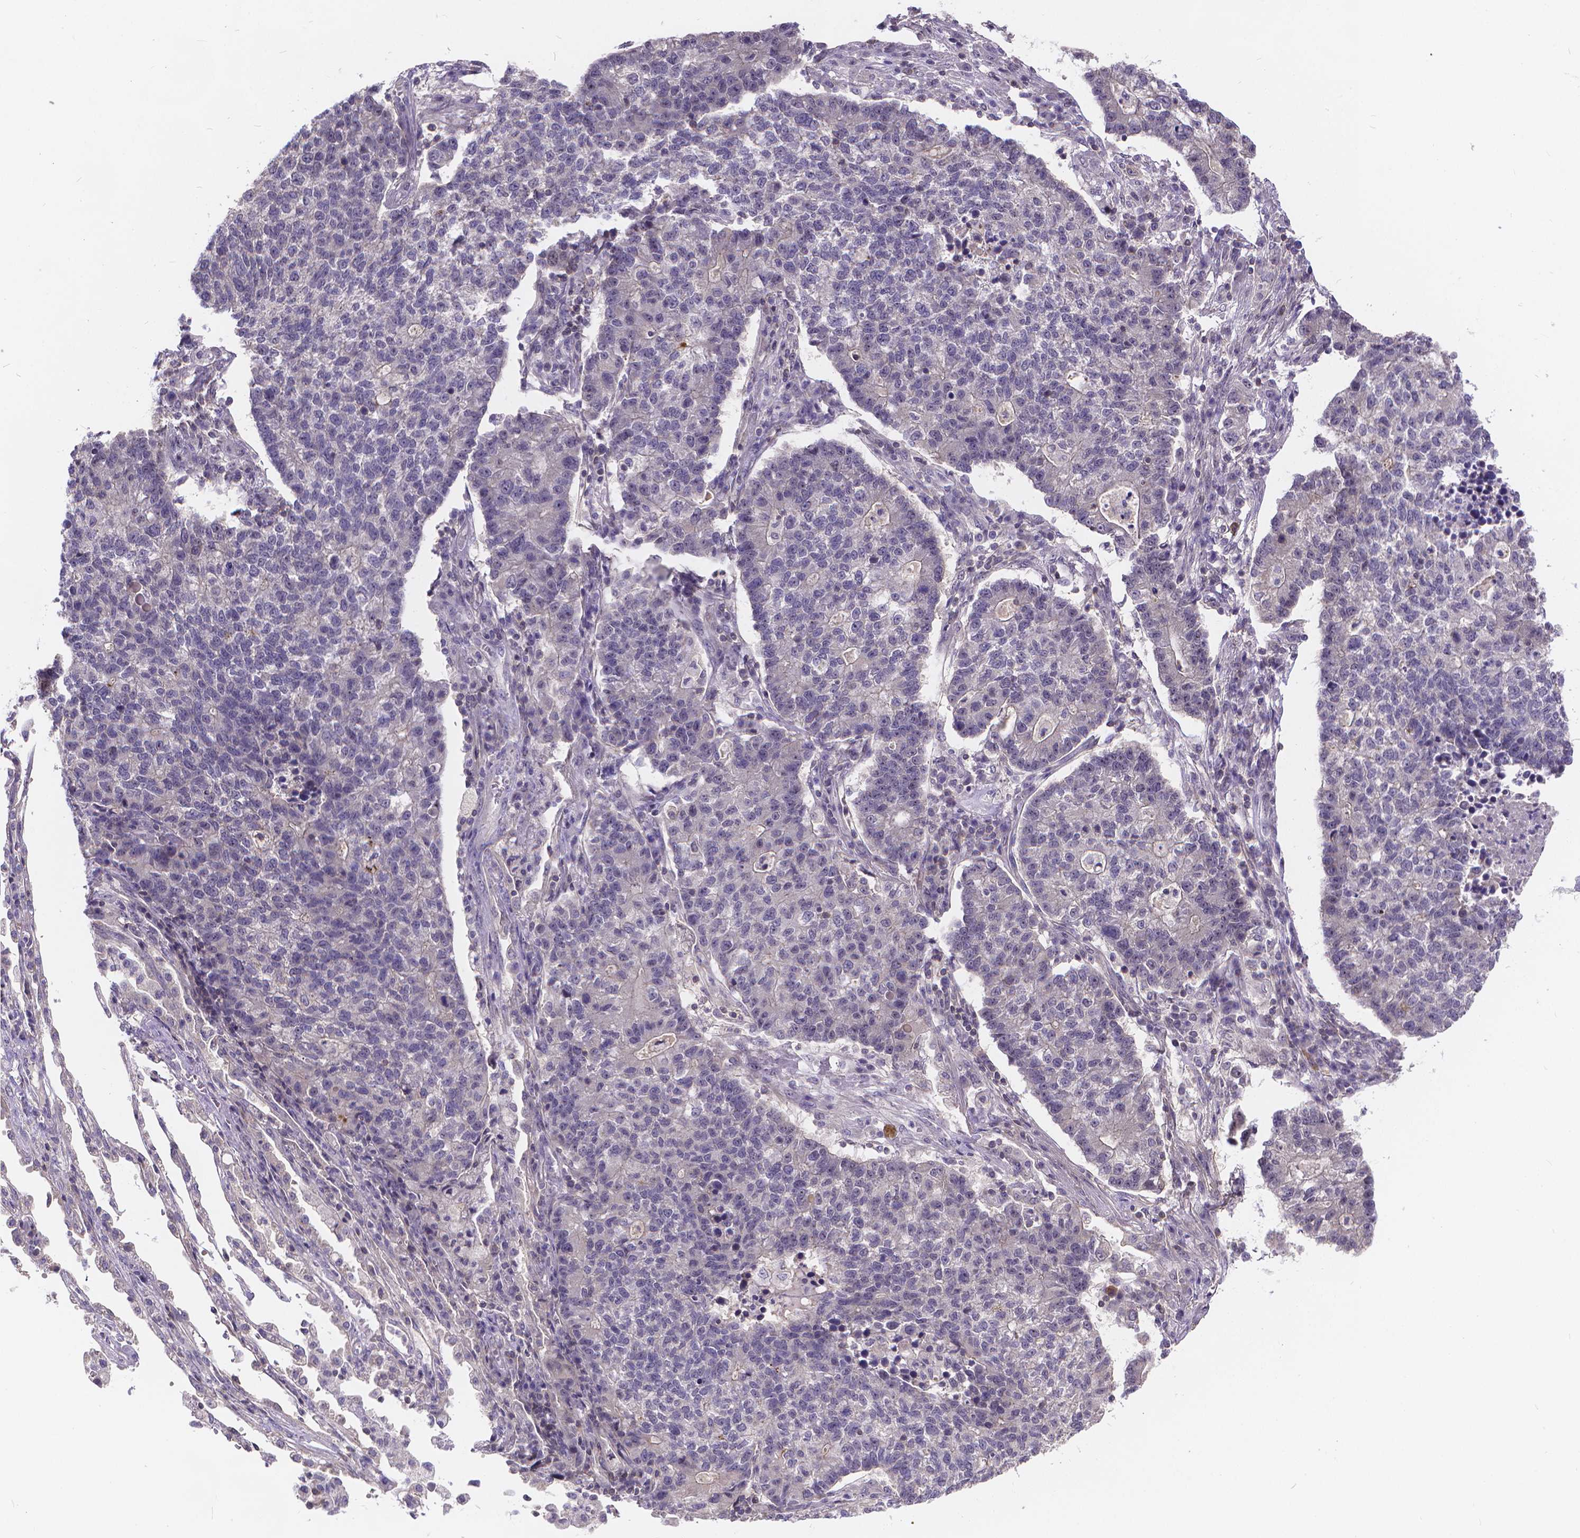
{"staining": {"intensity": "negative", "quantity": "none", "location": "none"}, "tissue": "lung cancer", "cell_type": "Tumor cells", "image_type": "cancer", "snomed": [{"axis": "morphology", "description": "Adenocarcinoma, NOS"}, {"axis": "topography", "description": "Lung"}], "caption": "Immunohistochemistry image of human adenocarcinoma (lung) stained for a protein (brown), which exhibits no expression in tumor cells.", "gene": "GLRB", "patient": {"sex": "male", "age": 57}}